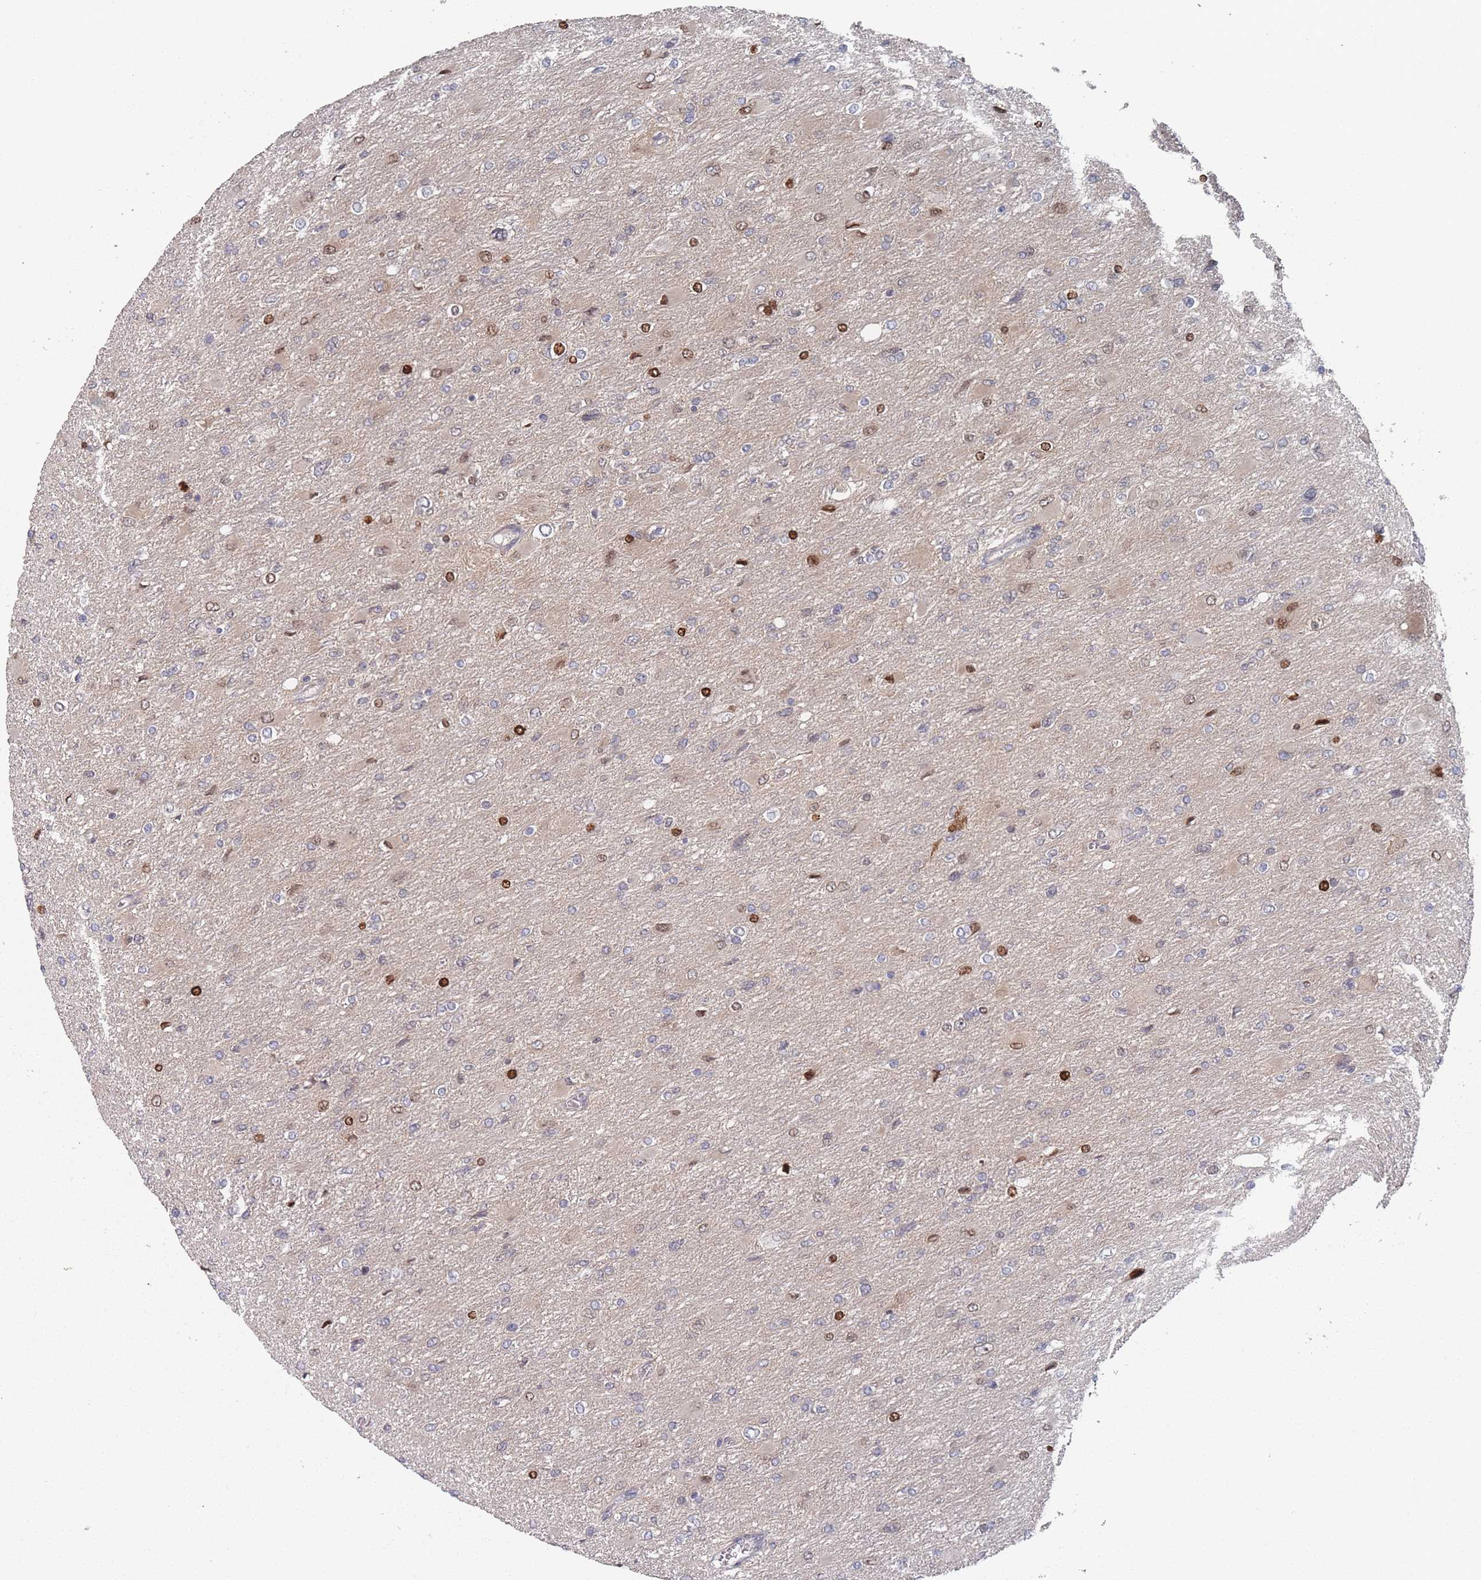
{"staining": {"intensity": "strong", "quantity": "<25%", "location": "nuclear"}, "tissue": "glioma", "cell_type": "Tumor cells", "image_type": "cancer", "snomed": [{"axis": "morphology", "description": "Glioma, malignant, High grade"}, {"axis": "topography", "description": "Cerebral cortex"}], "caption": "Glioma stained for a protein (brown) exhibits strong nuclear positive staining in about <25% of tumor cells.", "gene": "TBC1D25", "patient": {"sex": "female", "age": 36}}